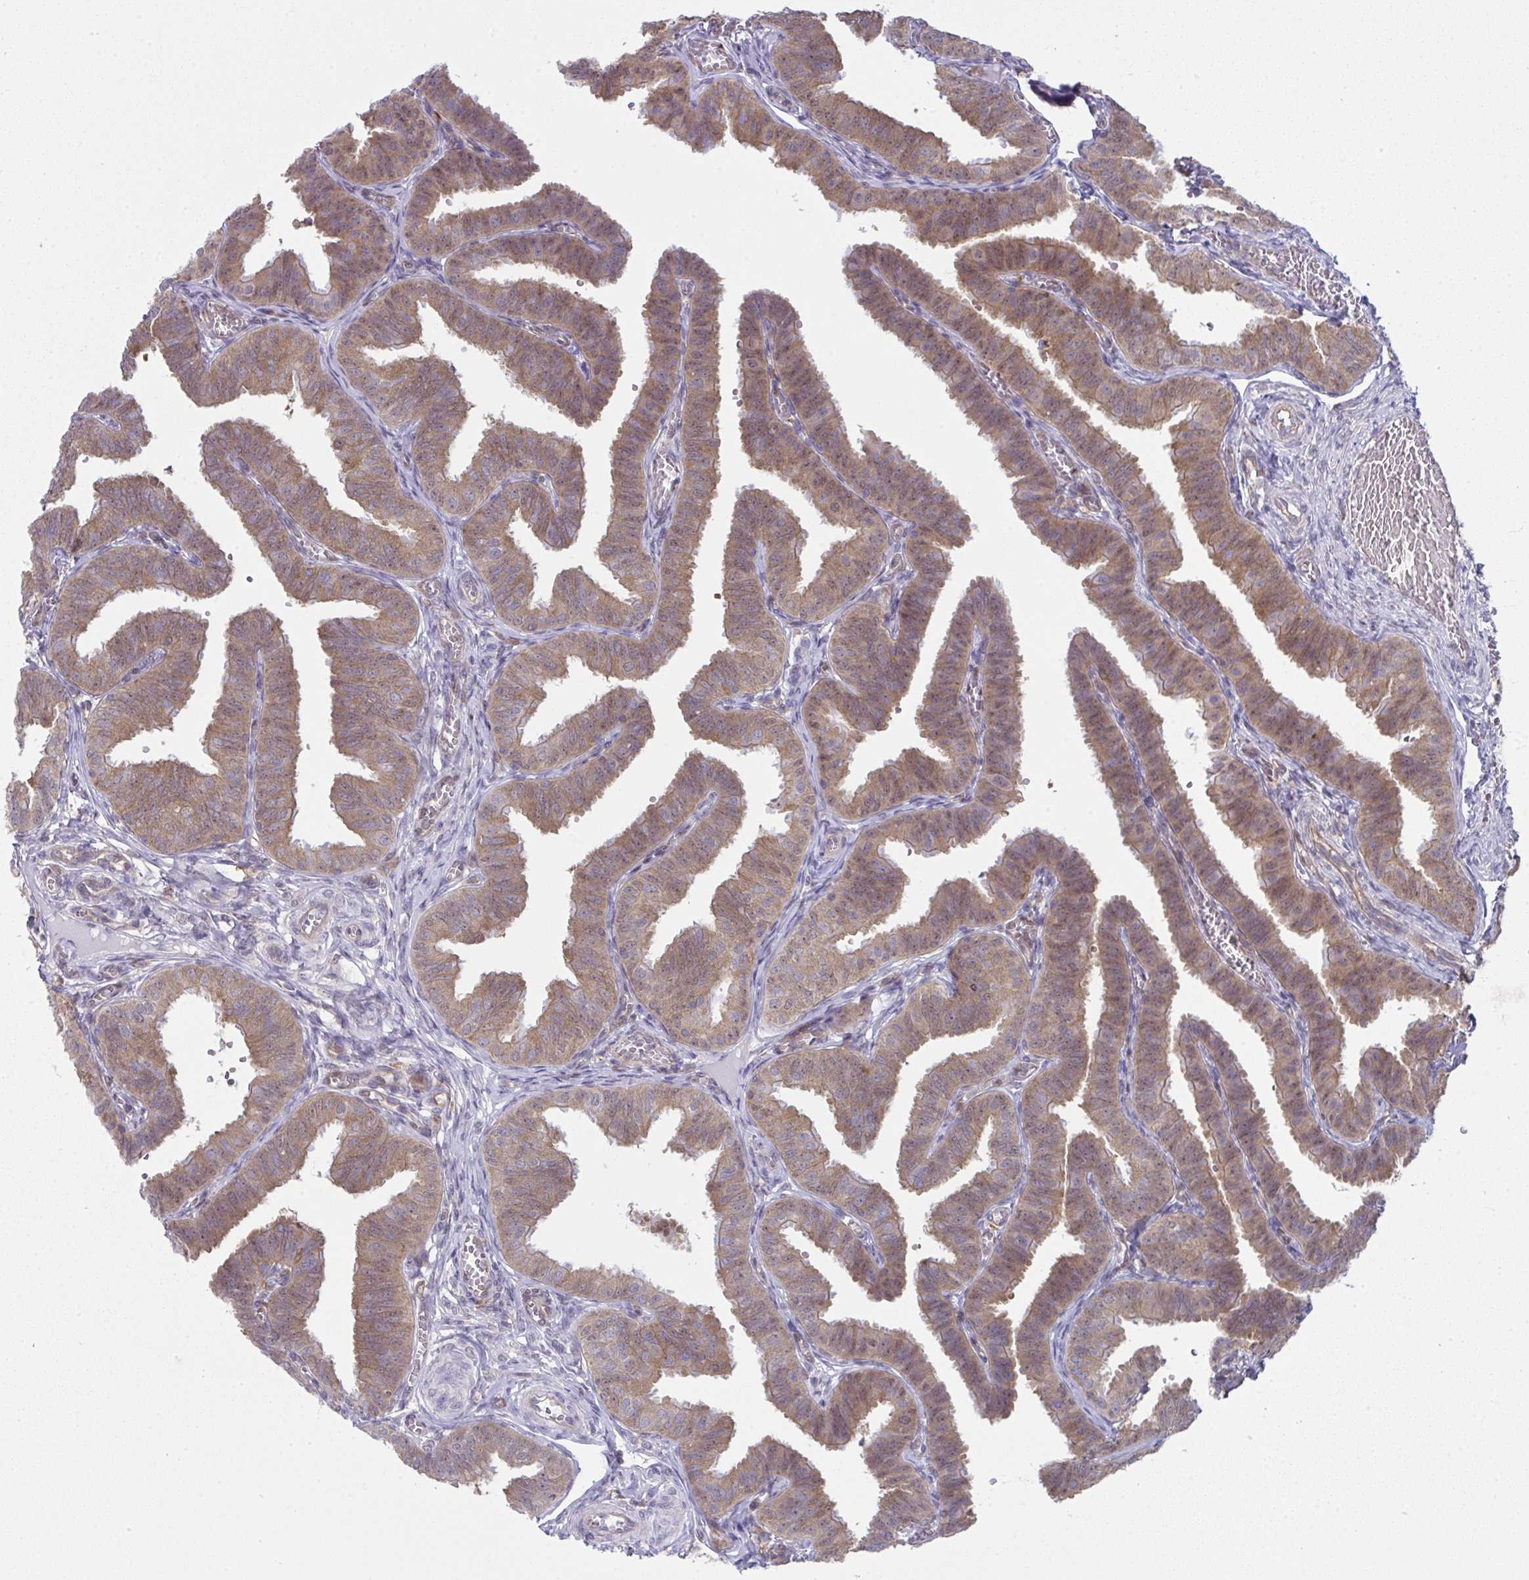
{"staining": {"intensity": "moderate", "quantity": ">75%", "location": "cytoplasmic/membranous,nuclear"}, "tissue": "fallopian tube", "cell_type": "Glandular cells", "image_type": "normal", "snomed": [{"axis": "morphology", "description": "Normal tissue, NOS"}, {"axis": "topography", "description": "Fallopian tube"}], "caption": "DAB (3,3'-diaminobenzidine) immunohistochemical staining of benign fallopian tube reveals moderate cytoplasmic/membranous,nuclear protein expression in approximately >75% of glandular cells.", "gene": "ALDH16A1", "patient": {"sex": "female", "age": 25}}